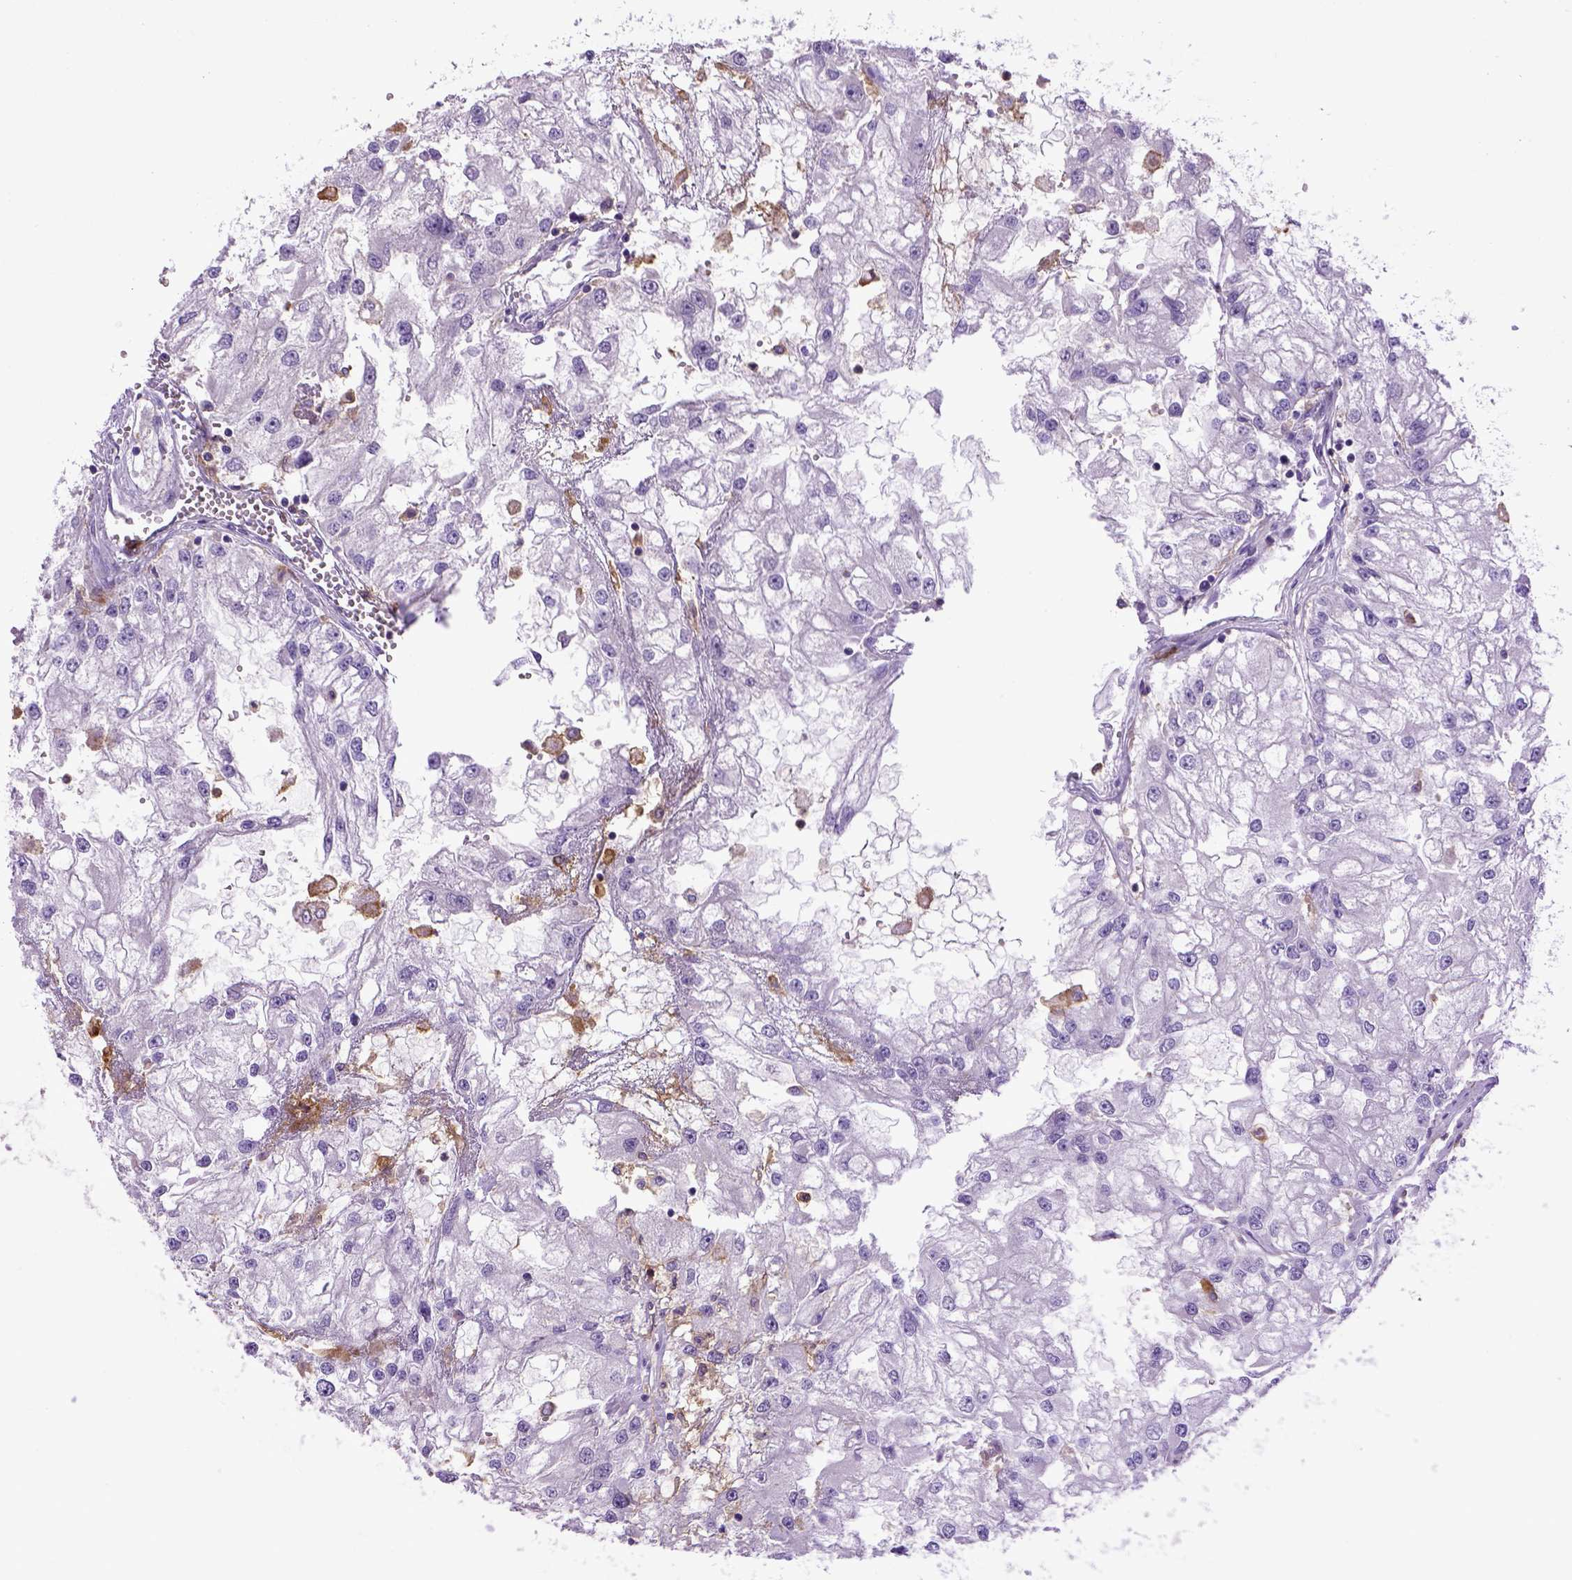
{"staining": {"intensity": "negative", "quantity": "none", "location": "none"}, "tissue": "renal cancer", "cell_type": "Tumor cells", "image_type": "cancer", "snomed": [{"axis": "morphology", "description": "Adenocarcinoma, NOS"}, {"axis": "topography", "description": "Kidney"}], "caption": "Renal cancer (adenocarcinoma) was stained to show a protein in brown. There is no significant expression in tumor cells. (Immunohistochemistry (ihc), brightfield microscopy, high magnification).", "gene": "ITGAX", "patient": {"sex": "male", "age": 59}}